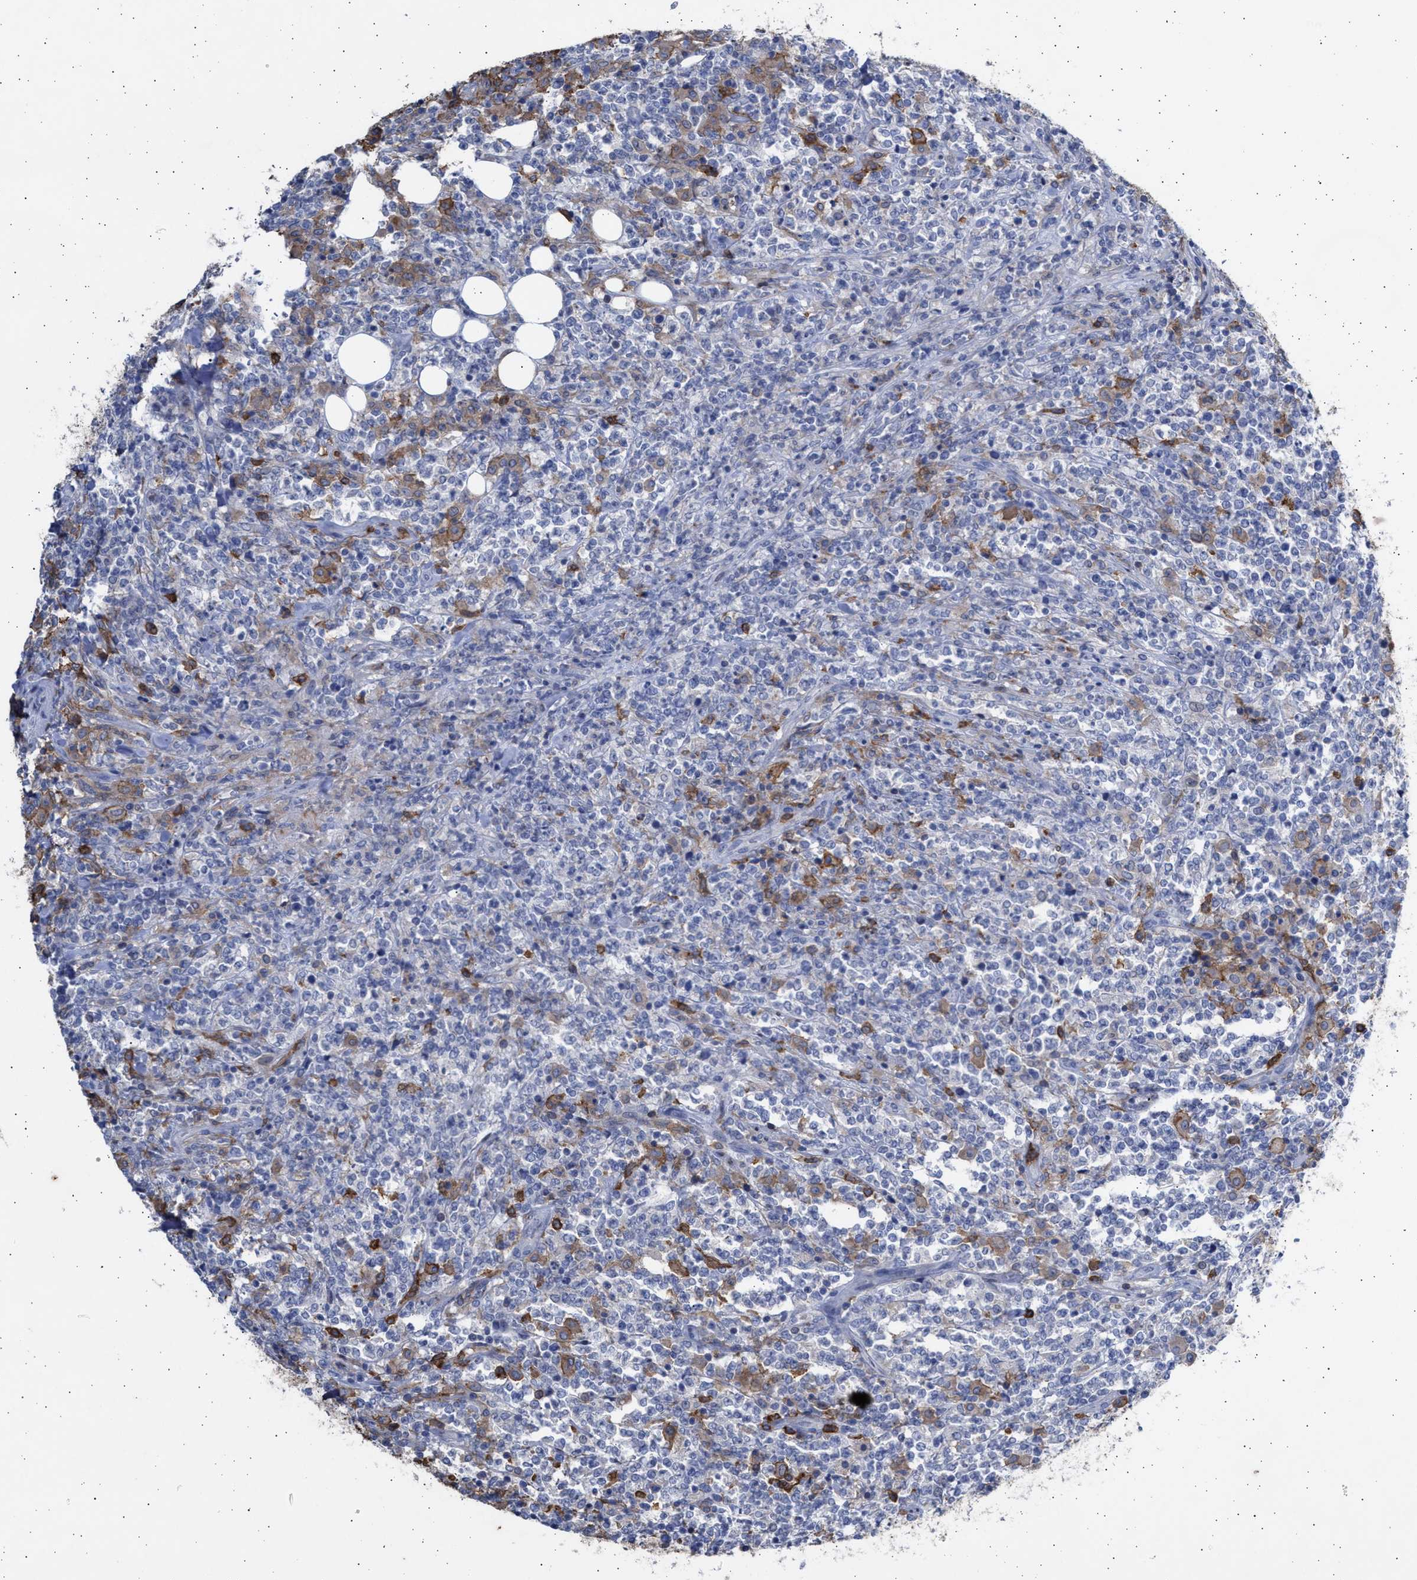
{"staining": {"intensity": "moderate", "quantity": "<25%", "location": "cytoplasmic/membranous"}, "tissue": "lymphoma", "cell_type": "Tumor cells", "image_type": "cancer", "snomed": [{"axis": "morphology", "description": "Malignant lymphoma, non-Hodgkin's type, High grade"}, {"axis": "topography", "description": "Soft tissue"}], "caption": "Immunohistochemistry (IHC) (DAB) staining of human lymphoma displays moderate cytoplasmic/membranous protein positivity in approximately <25% of tumor cells. (Stains: DAB (3,3'-diaminobenzidine) in brown, nuclei in blue, Microscopy: brightfield microscopy at high magnification).", "gene": "FCER1A", "patient": {"sex": "male", "age": 18}}